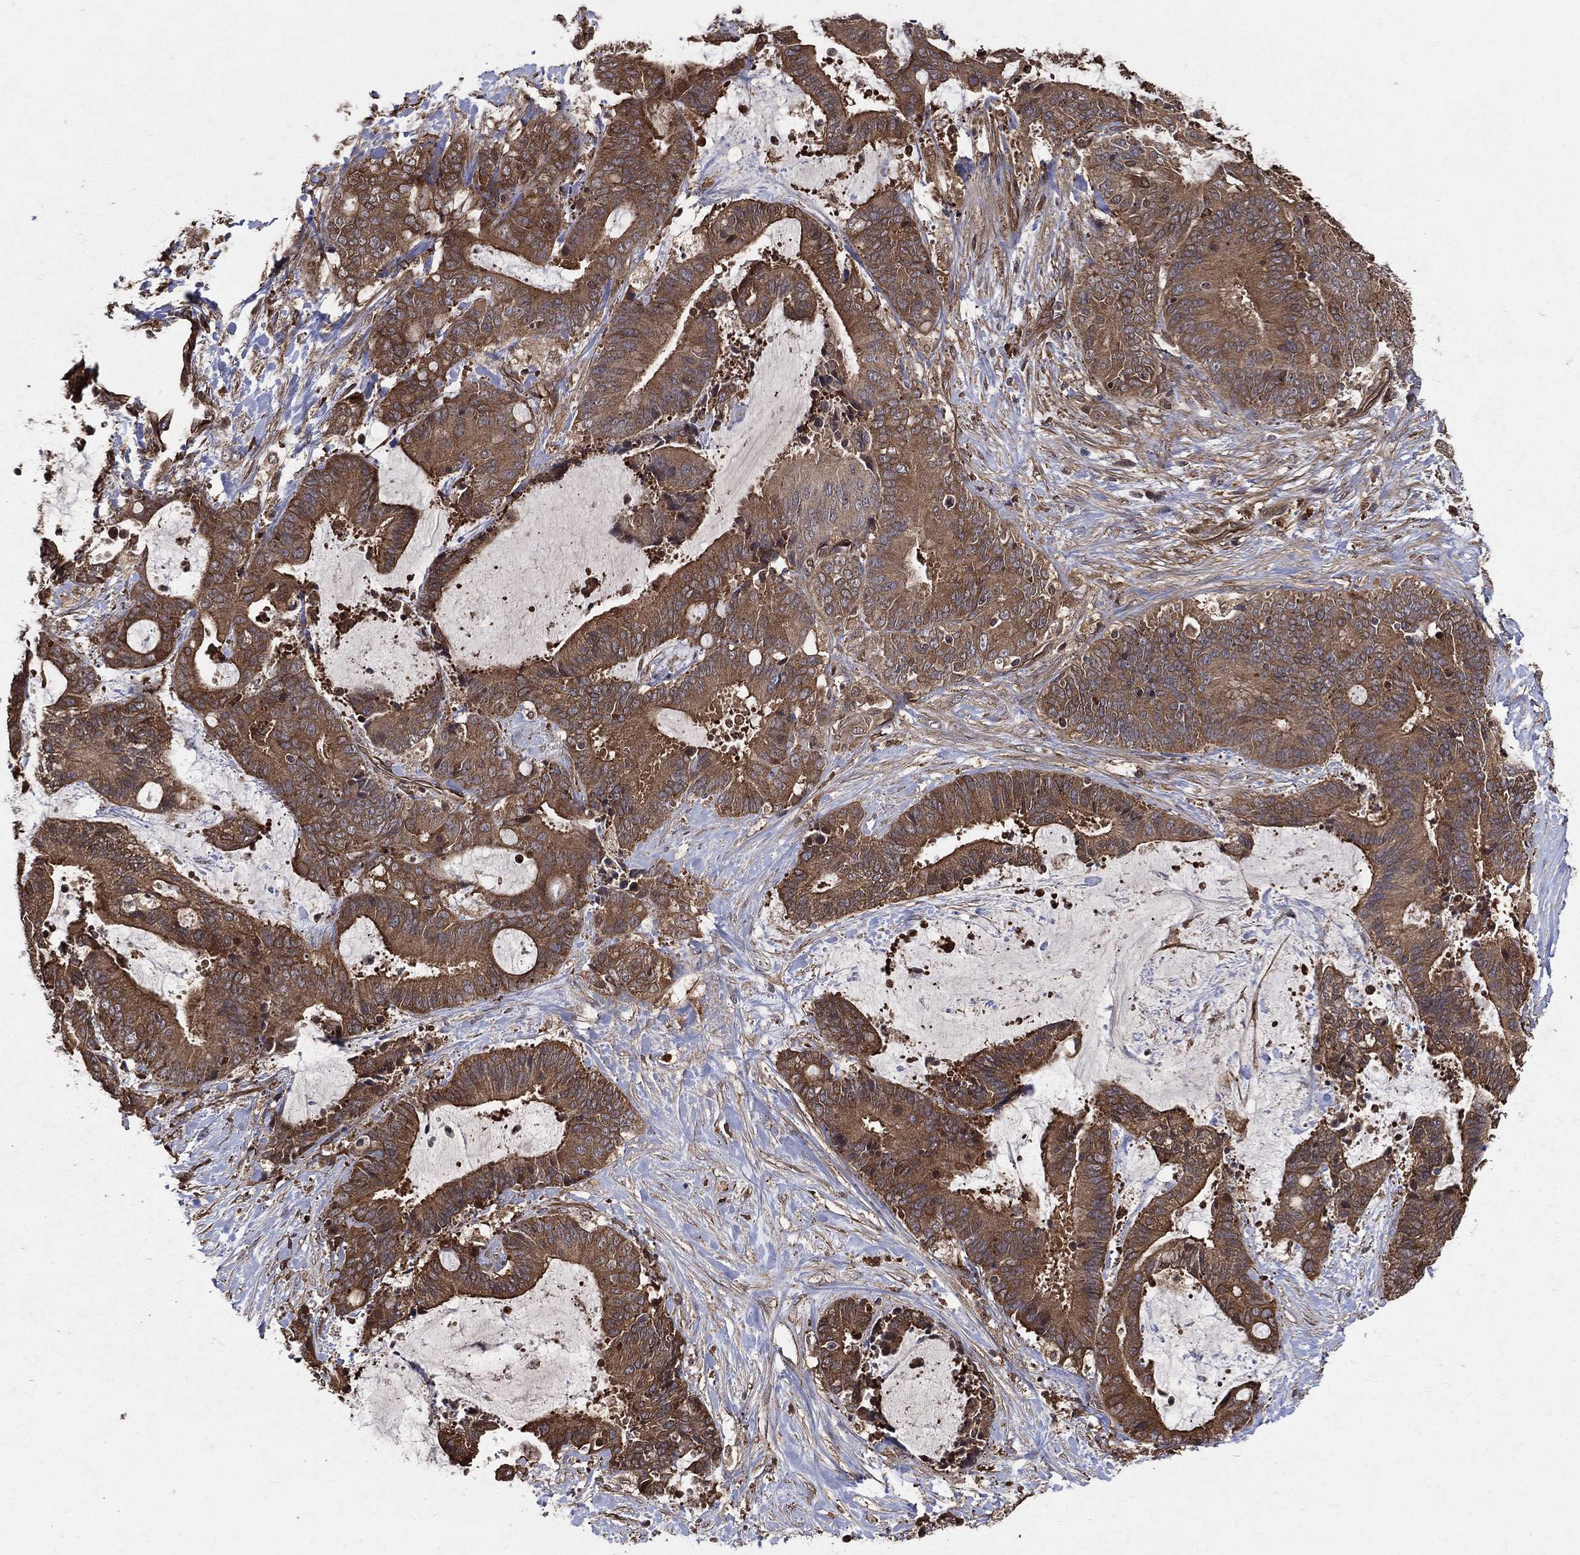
{"staining": {"intensity": "strong", "quantity": ">75%", "location": "cytoplasmic/membranous"}, "tissue": "liver cancer", "cell_type": "Tumor cells", "image_type": "cancer", "snomed": [{"axis": "morphology", "description": "Cholangiocarcinoma"}, {"axis": "topography", "description": "Liver"}], "caption": "Tumor cells display high levels of strong cytoplasmic/membranous positivity in about >75% of cells in human cholangiocarcinoma (liver).", "gene": "DPYSL2", "patient": {"sex": "female", "age": 73}}